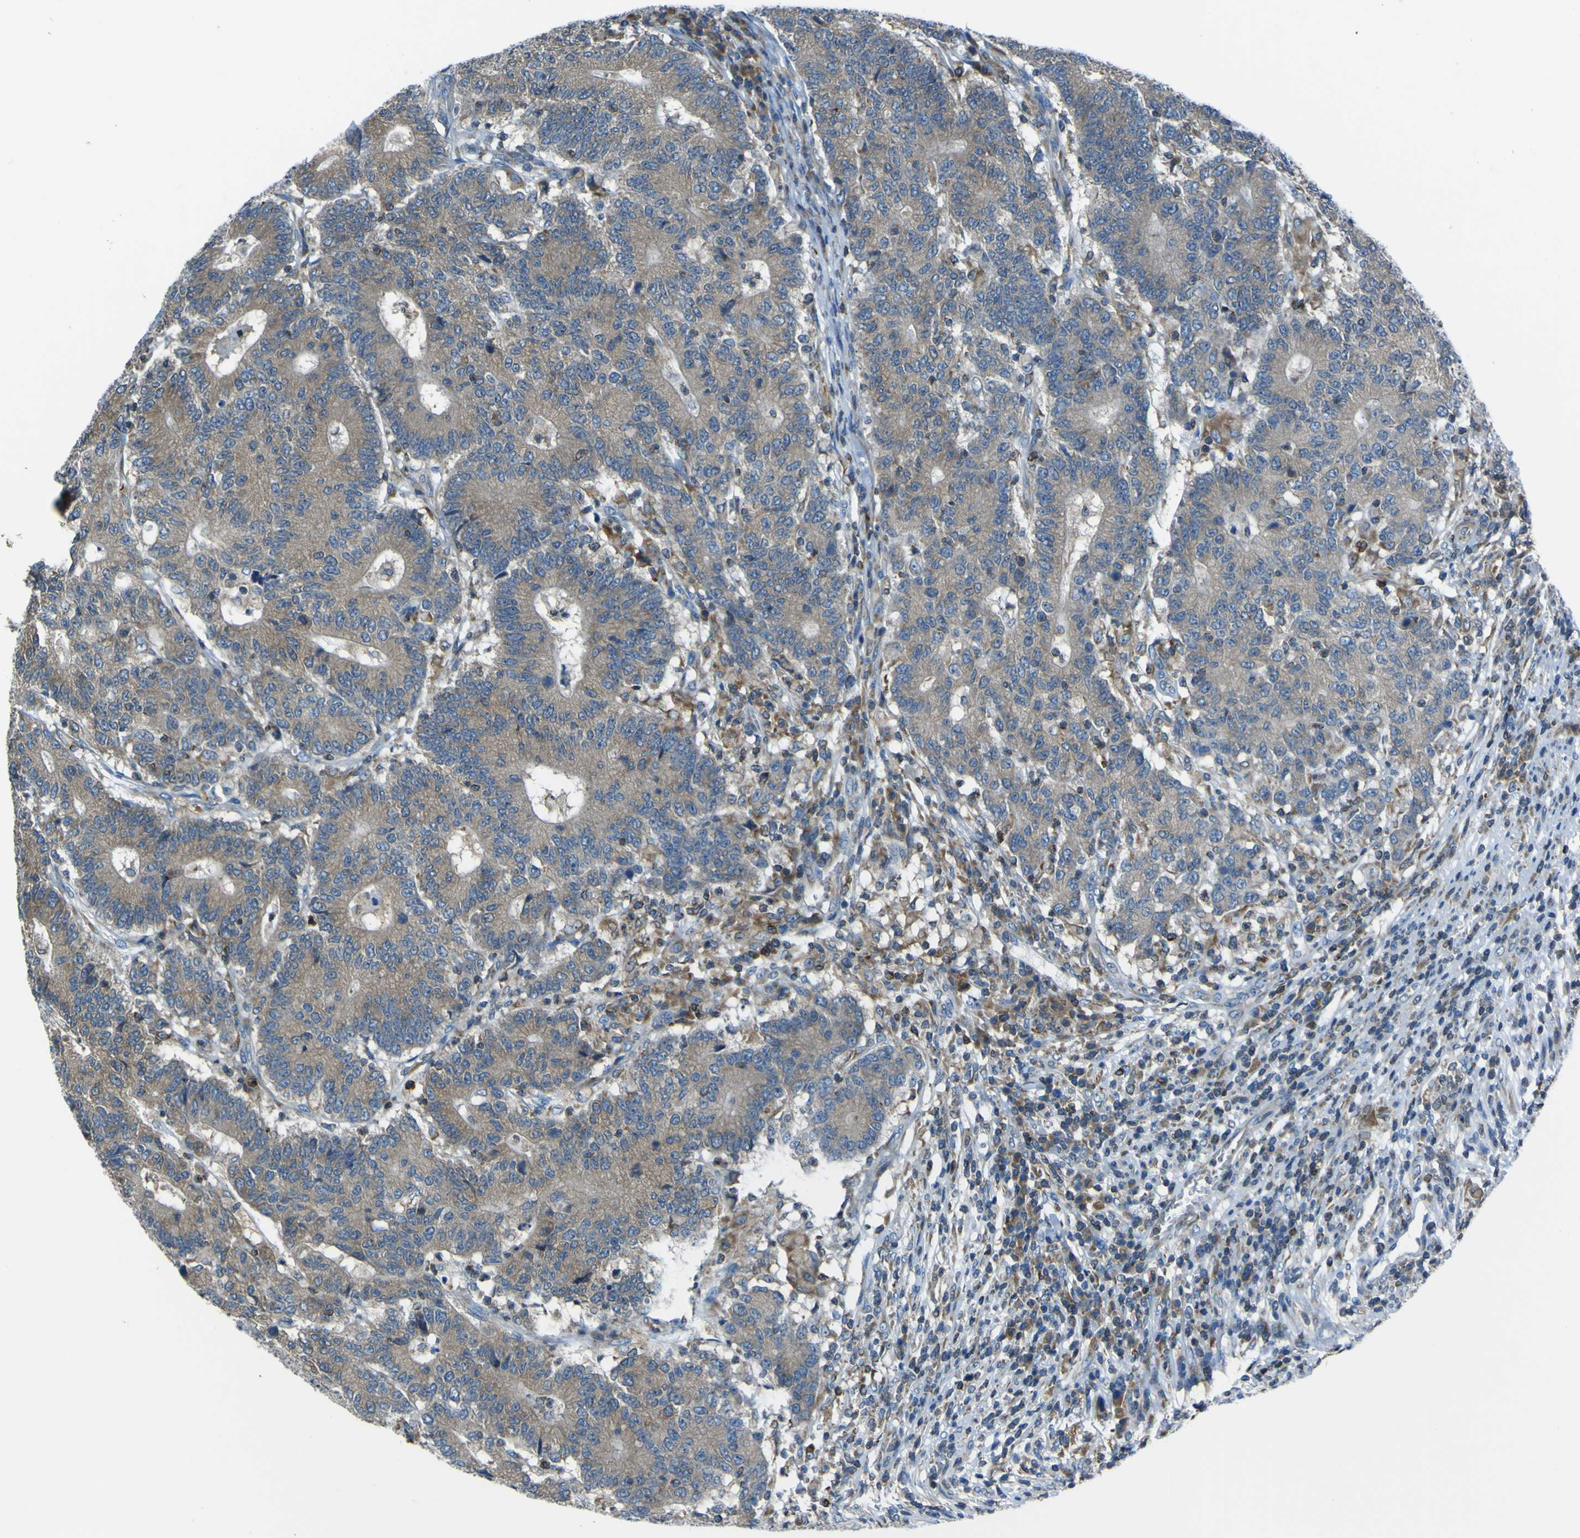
{"staining": {"intensity": "weak", "quantity": ">75%", "location": "cytoplasmic/membranous"}, "tissue": "colorectal cancer", "cell_type": "Tumor cells", "image_type": "cancer", "snomed": [{"axis": "morphology", "description": "Normal tissue, NOS"}, {"axis": "morphology", "description": "Adenocarcinoma, NOS"}, {"axis": "topography", "description": "Colon"}], "caption": "Protein analysis of adenocarcinoma (colorectal) tissue displays weak cytoplasmic/membranous expression in approximately >75% of tumor cells. (IHC, brightfield microscopy, high magnification).", "gene": "STIM1", "patient": {"sex": "female", "age": 75}}